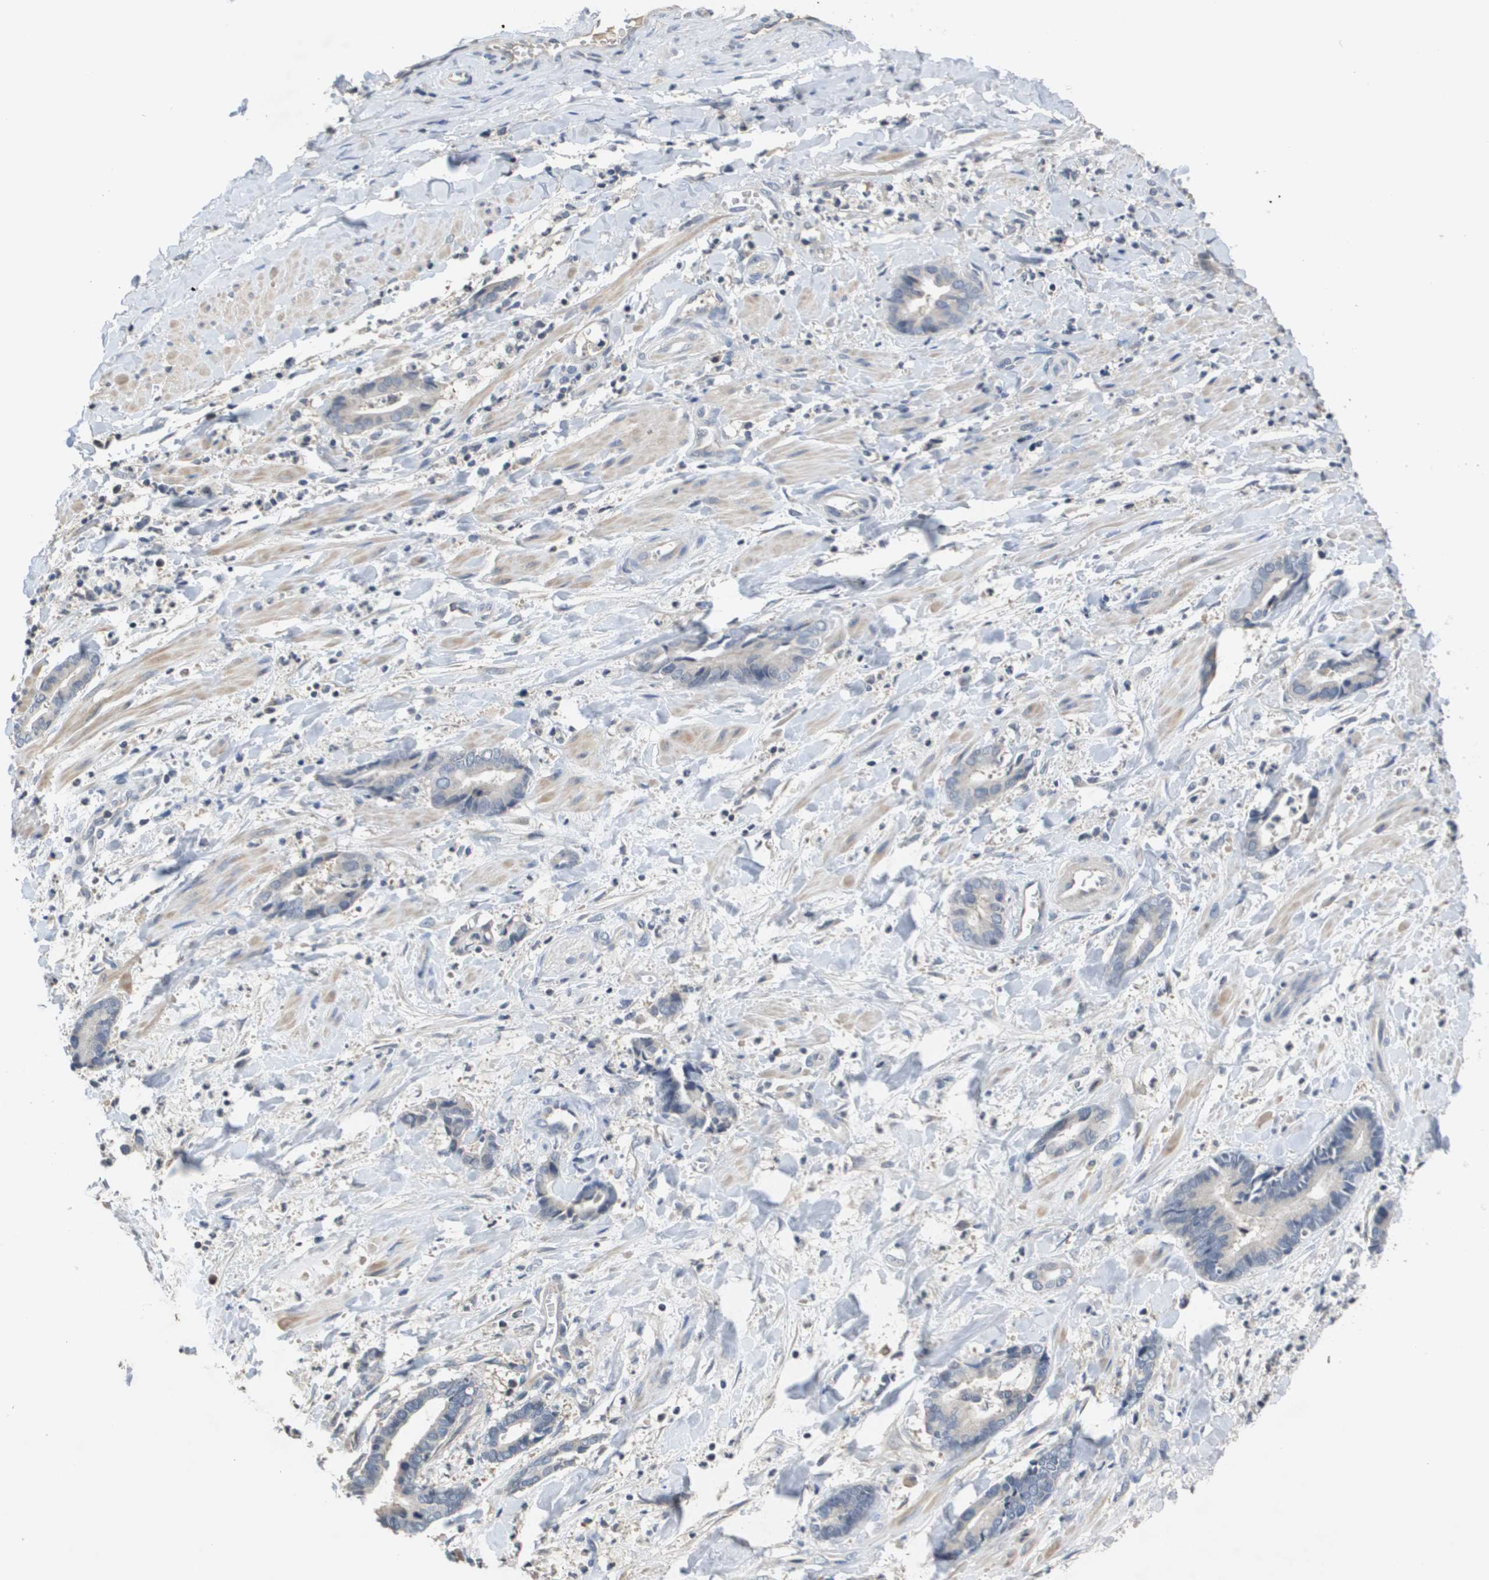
{"staining": {"intensity": "weak", "quantity": "<25%", "location": "cytoplasmic/membranous"}, "tissue": "cervical cancer", "cell_type": "Tumor cells", "image_type": "cancer", "snomed": [{"axis": "morphology", "description": "Adenocarcinoma, NOS"}, {"axis": "topography", "description": "Cervix"}], "caption": "This is a micrograph of immunohistochemistry (IHC) staining of cervical cancer, which shows no positivity in tumor cells. Nuclei are stained in blue.", "gene": "CAPN11", "patient": {"sex": "female", "age": 44}}